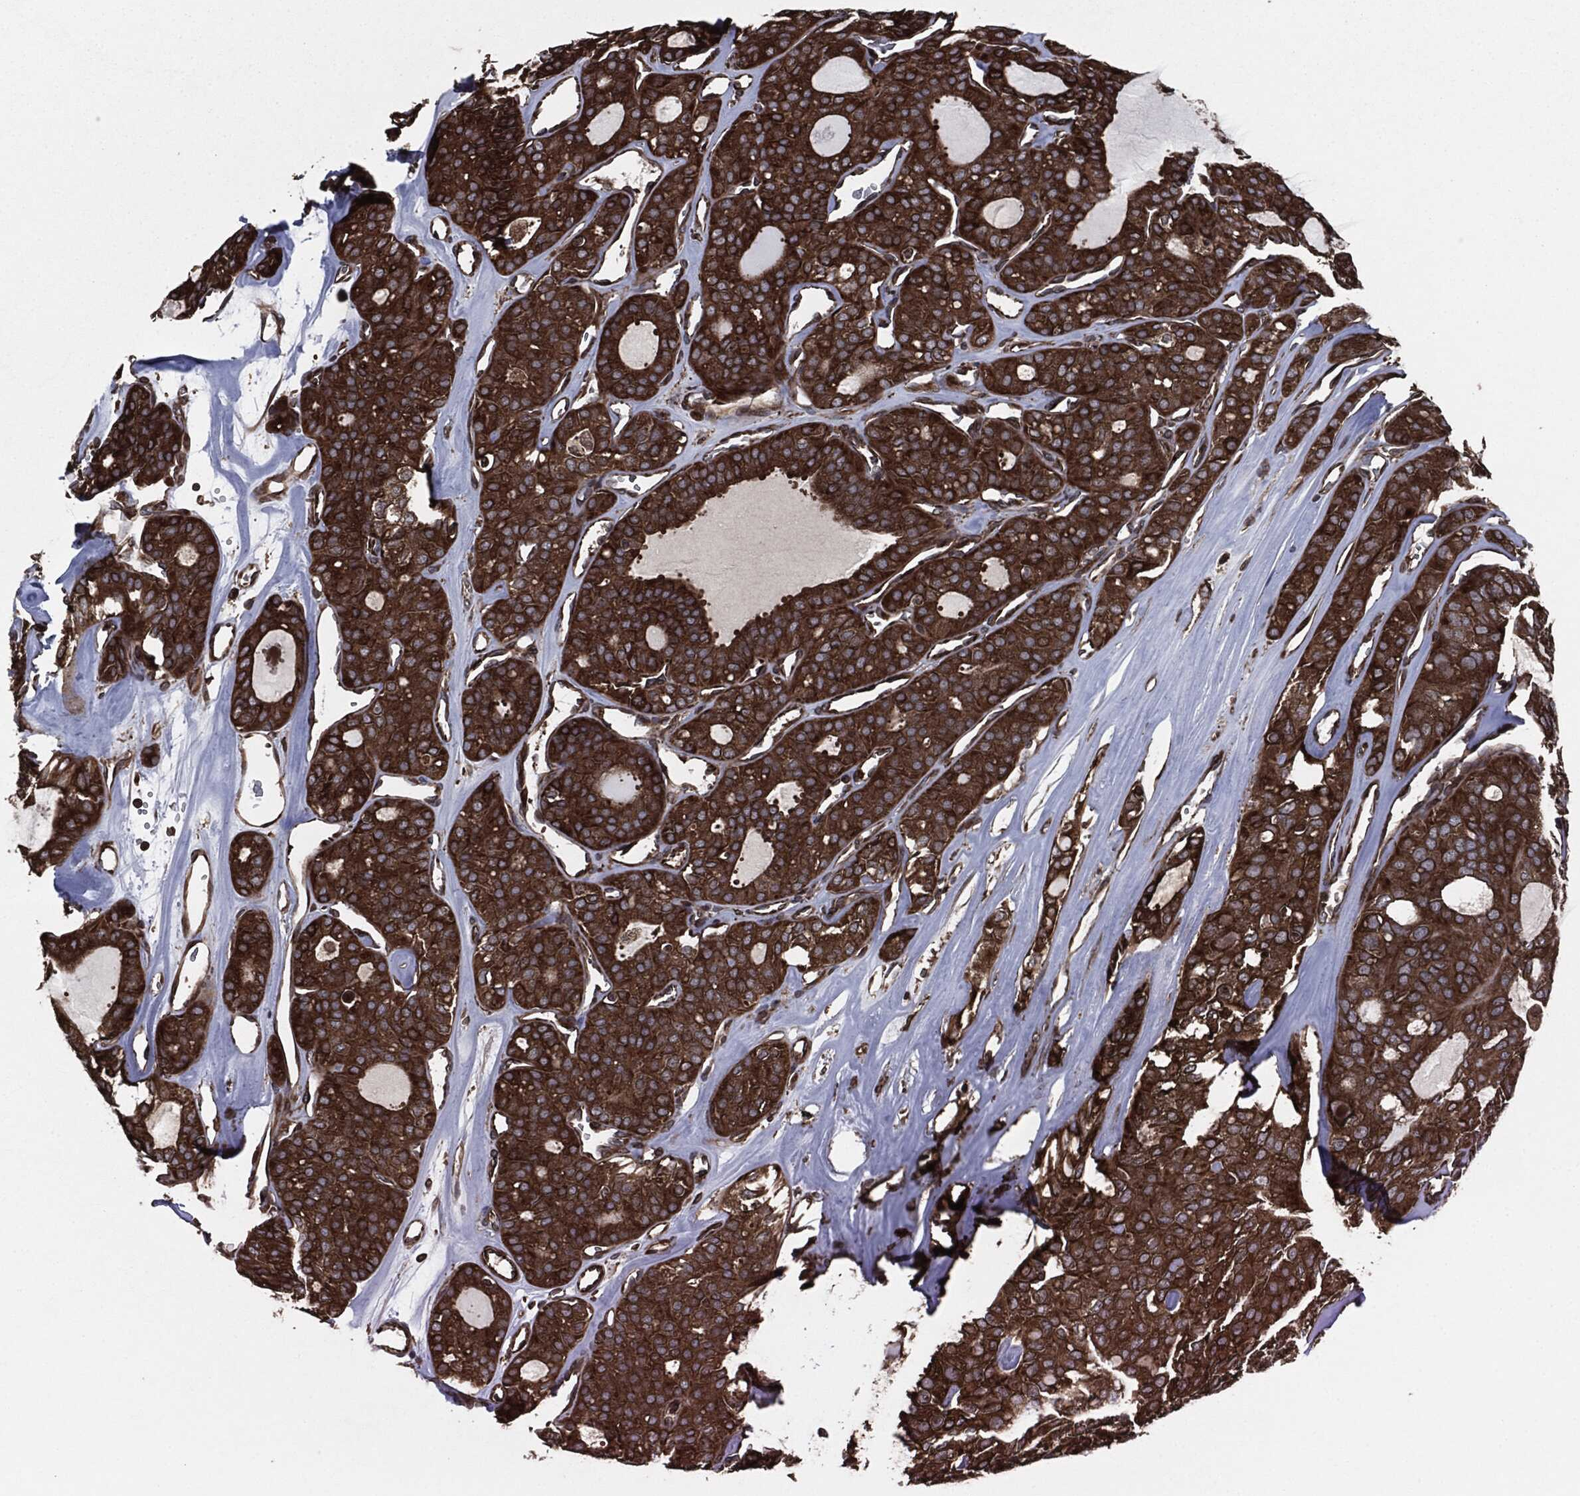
{"staining": {"intensity": "strong", "quantity": ">75%", "location": "cytoplasmic/membranous"}, "tissue": "thyroid cancer", "cell_type": "Tumor cells", "image_type": "cancer", "snomed": [{"axis": "morphology", "description": "Follicular adenoma carcinoma, NOS"}, {"axis": "topography", "description": "Thyroid gland"}], "caption": "Protein staining by immunohistochemistry displays strong cytoplasmic/membranous staining in approximately >75% of tumor cells in thyroid follicular adenoma carcinoma.", "gene": "RAP1GDS1", "patient": {"sex": "male", "age": 75}}